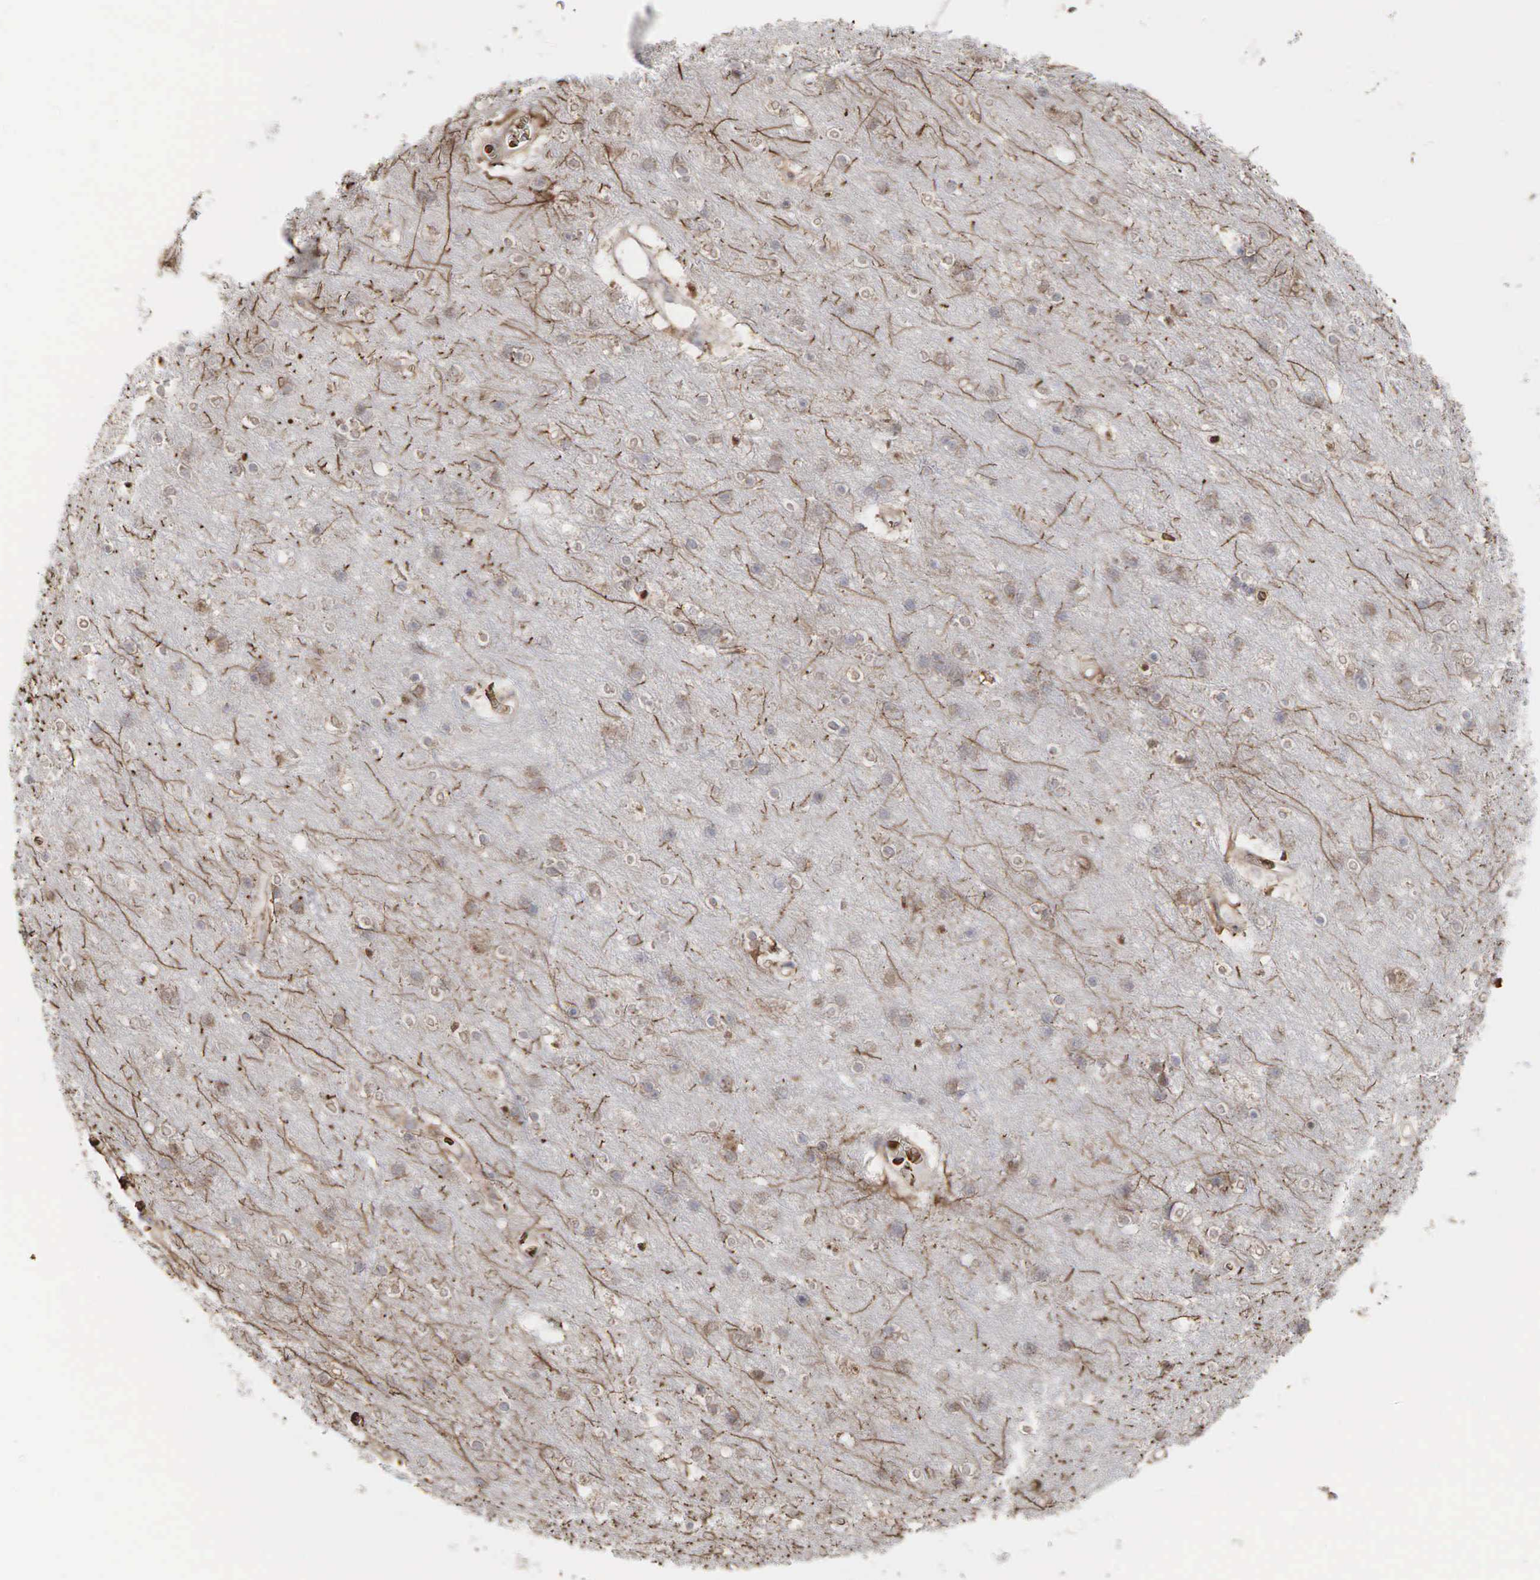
{"staining": {"intensity": "moderate", "quantity": "25%-75%", "location": "cytoplasmic/membranous"}, "tissue": "cerebral cortex", "cell_type": "Endothelial cells", "image_type": "normal", "snomed": [{"axis": "morphology", "description": "Normal tissue, NOS"}, {"axis": "topography", "description": "Cerebral cortex"}], "caption": "Immunohistochemistry (IHC) of unremarkable cerebral cortex demonstrates medium levels of moderate cytoplasmic/membranous positivity in approximately 25%-75% of endothelial cells.", "gene": "PABPC5", "patient": {"sex": "female", "age": 54}}